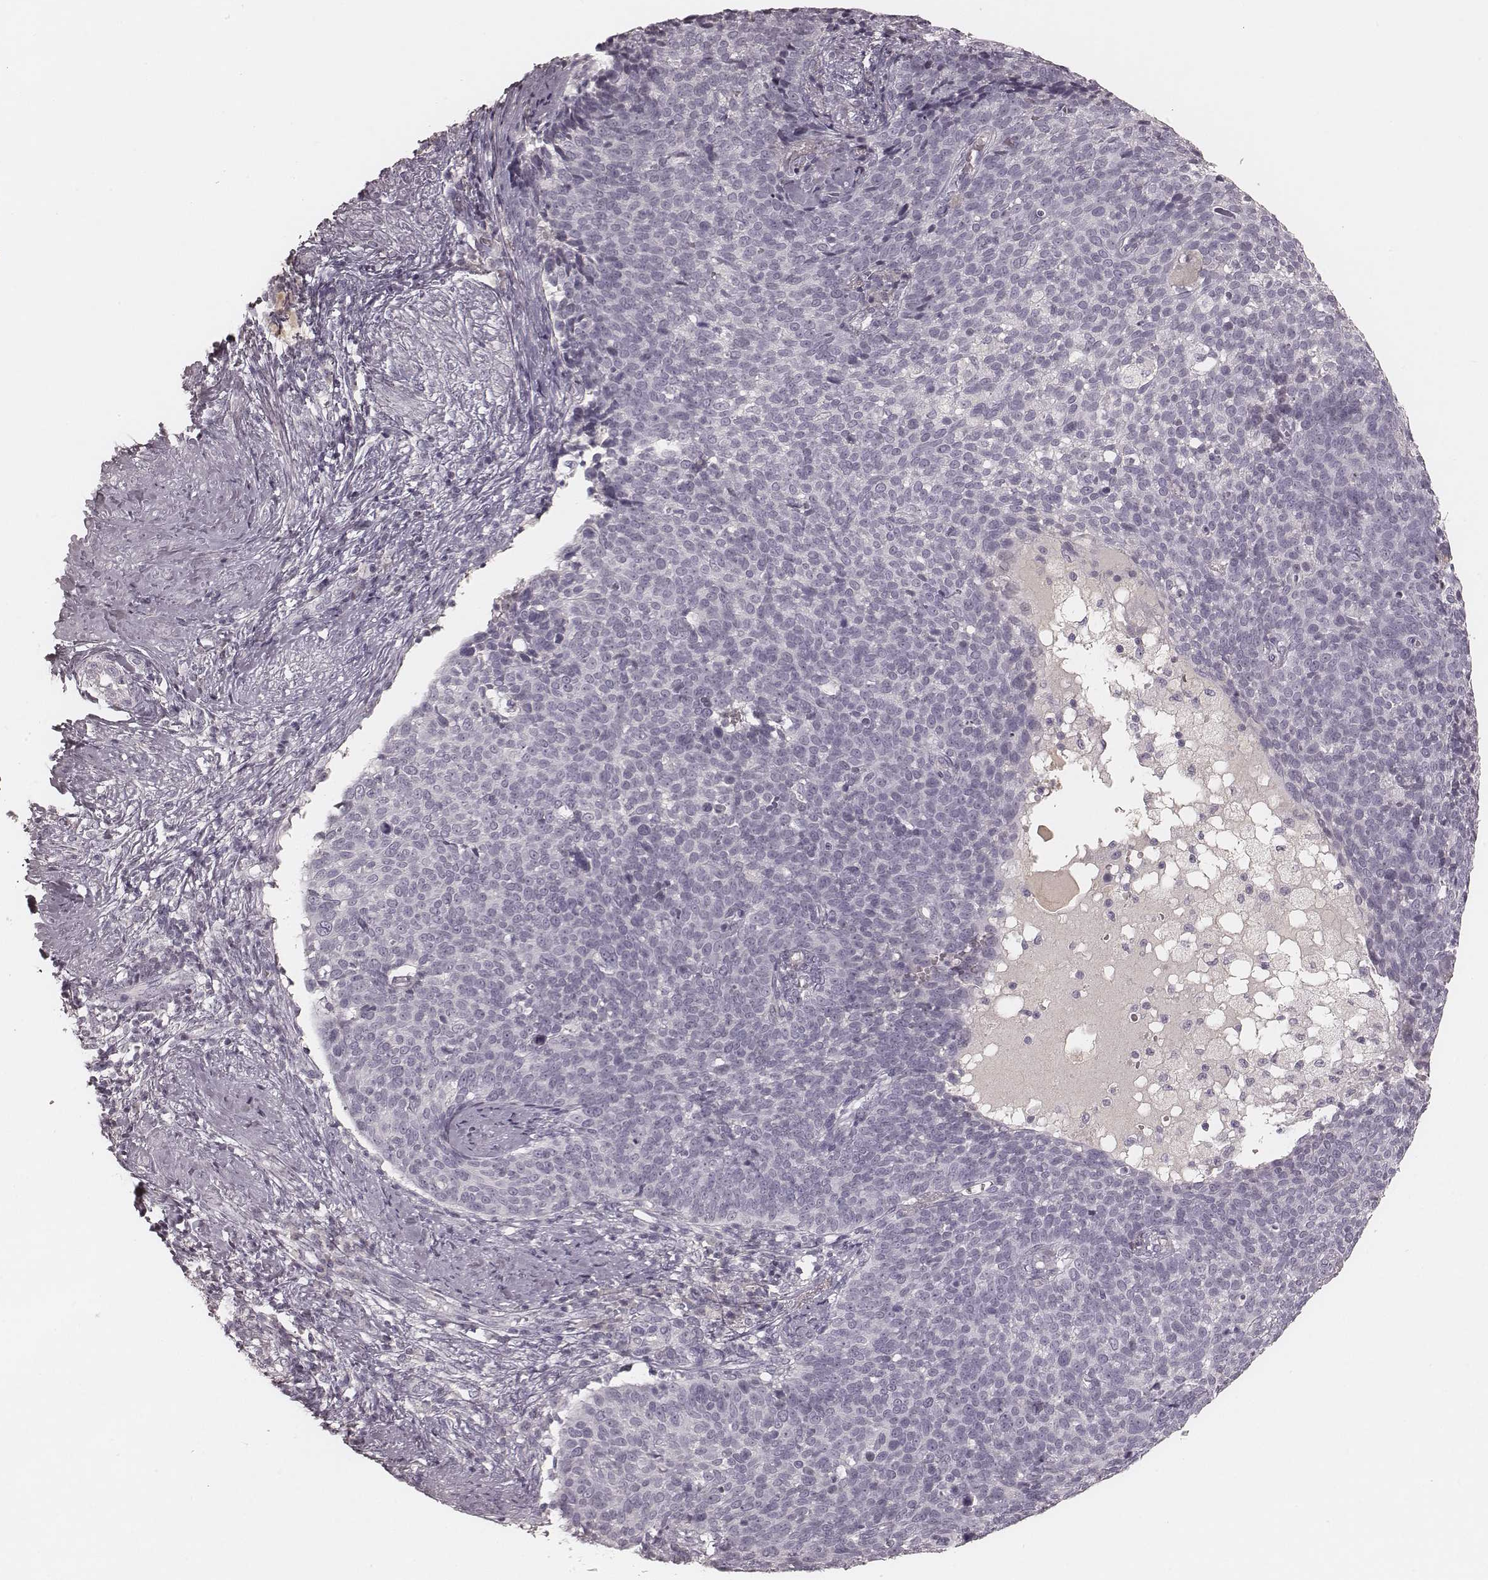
{"staining": {"intensity": "negative", "quantity": "none", "location": "none"}, "tissue": "cervical cancer", "cell_type": "Tumor cells", "image_type": "cancer", "snomed": [{"axis": "morphology", "description": "Squamous cell carcinoma, NOS"}, {"axis": "topography", "description": "Cervix"}], "caption": "IHC histopathology image of squamous cell carcinoma (cervical) stained for a protein (brown), which shows no positivity in tumor cells.", "gene": "SMIM24", "patient": {"sex": "female", "age": 39}}